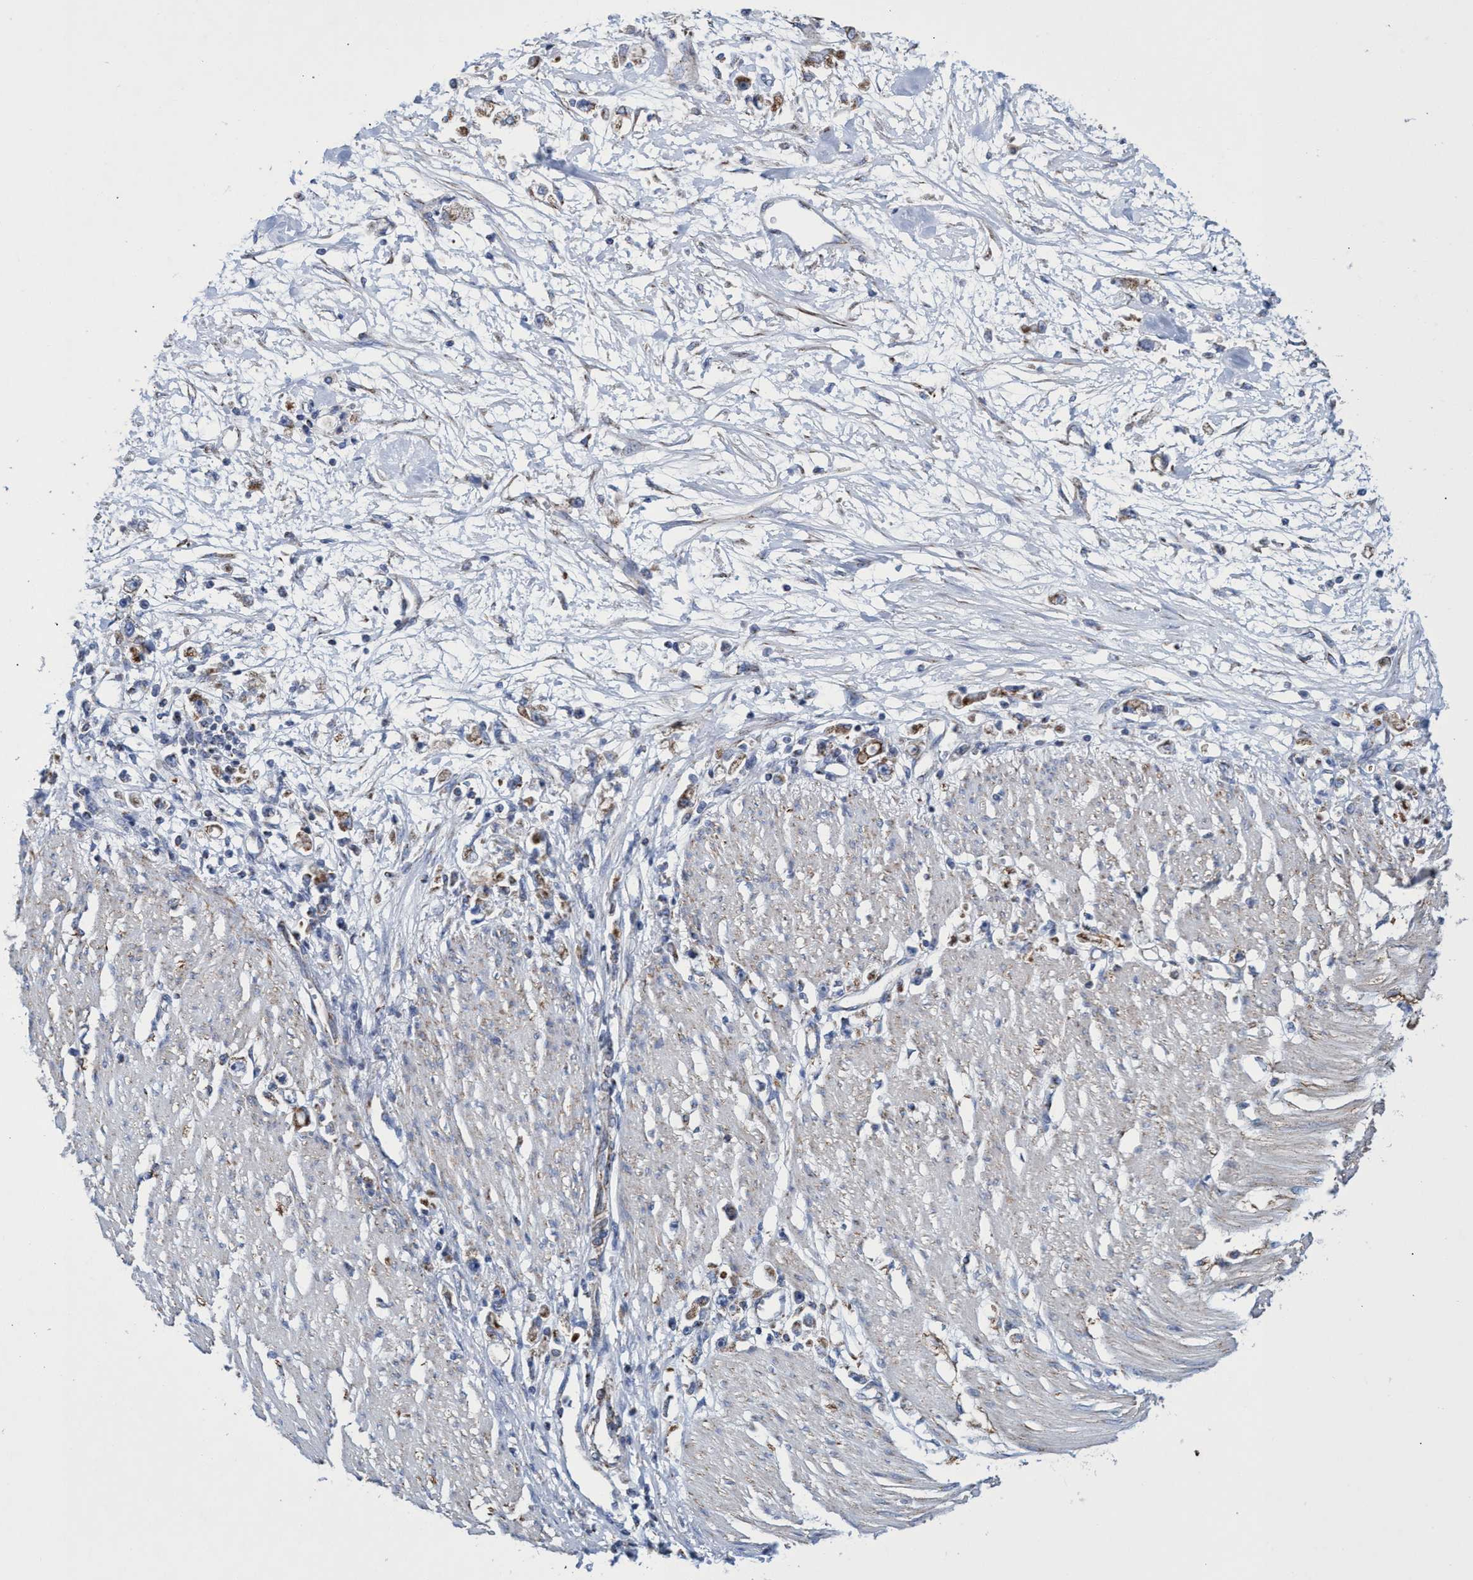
{"staining": {"intensity": "moderate", "quantity": "25%-75%", "location": "cytoplasmic/membranous"}, "tissue": "stomach cancer", "cell_type": "Tumor cells", "image_type": "cancer", "snomed": [{"axis": "morphology", "description": "Adenocarcinoma, NOS"}, {"axis": "topography", "description": "Stomach"}], "caption": "Adenocarcinoma (stomach) stained with a protein marker demonstrates moderate staining in tumor cells.", "gene": "ZNF750", "patient": {"sex": "female", "age": 59}}